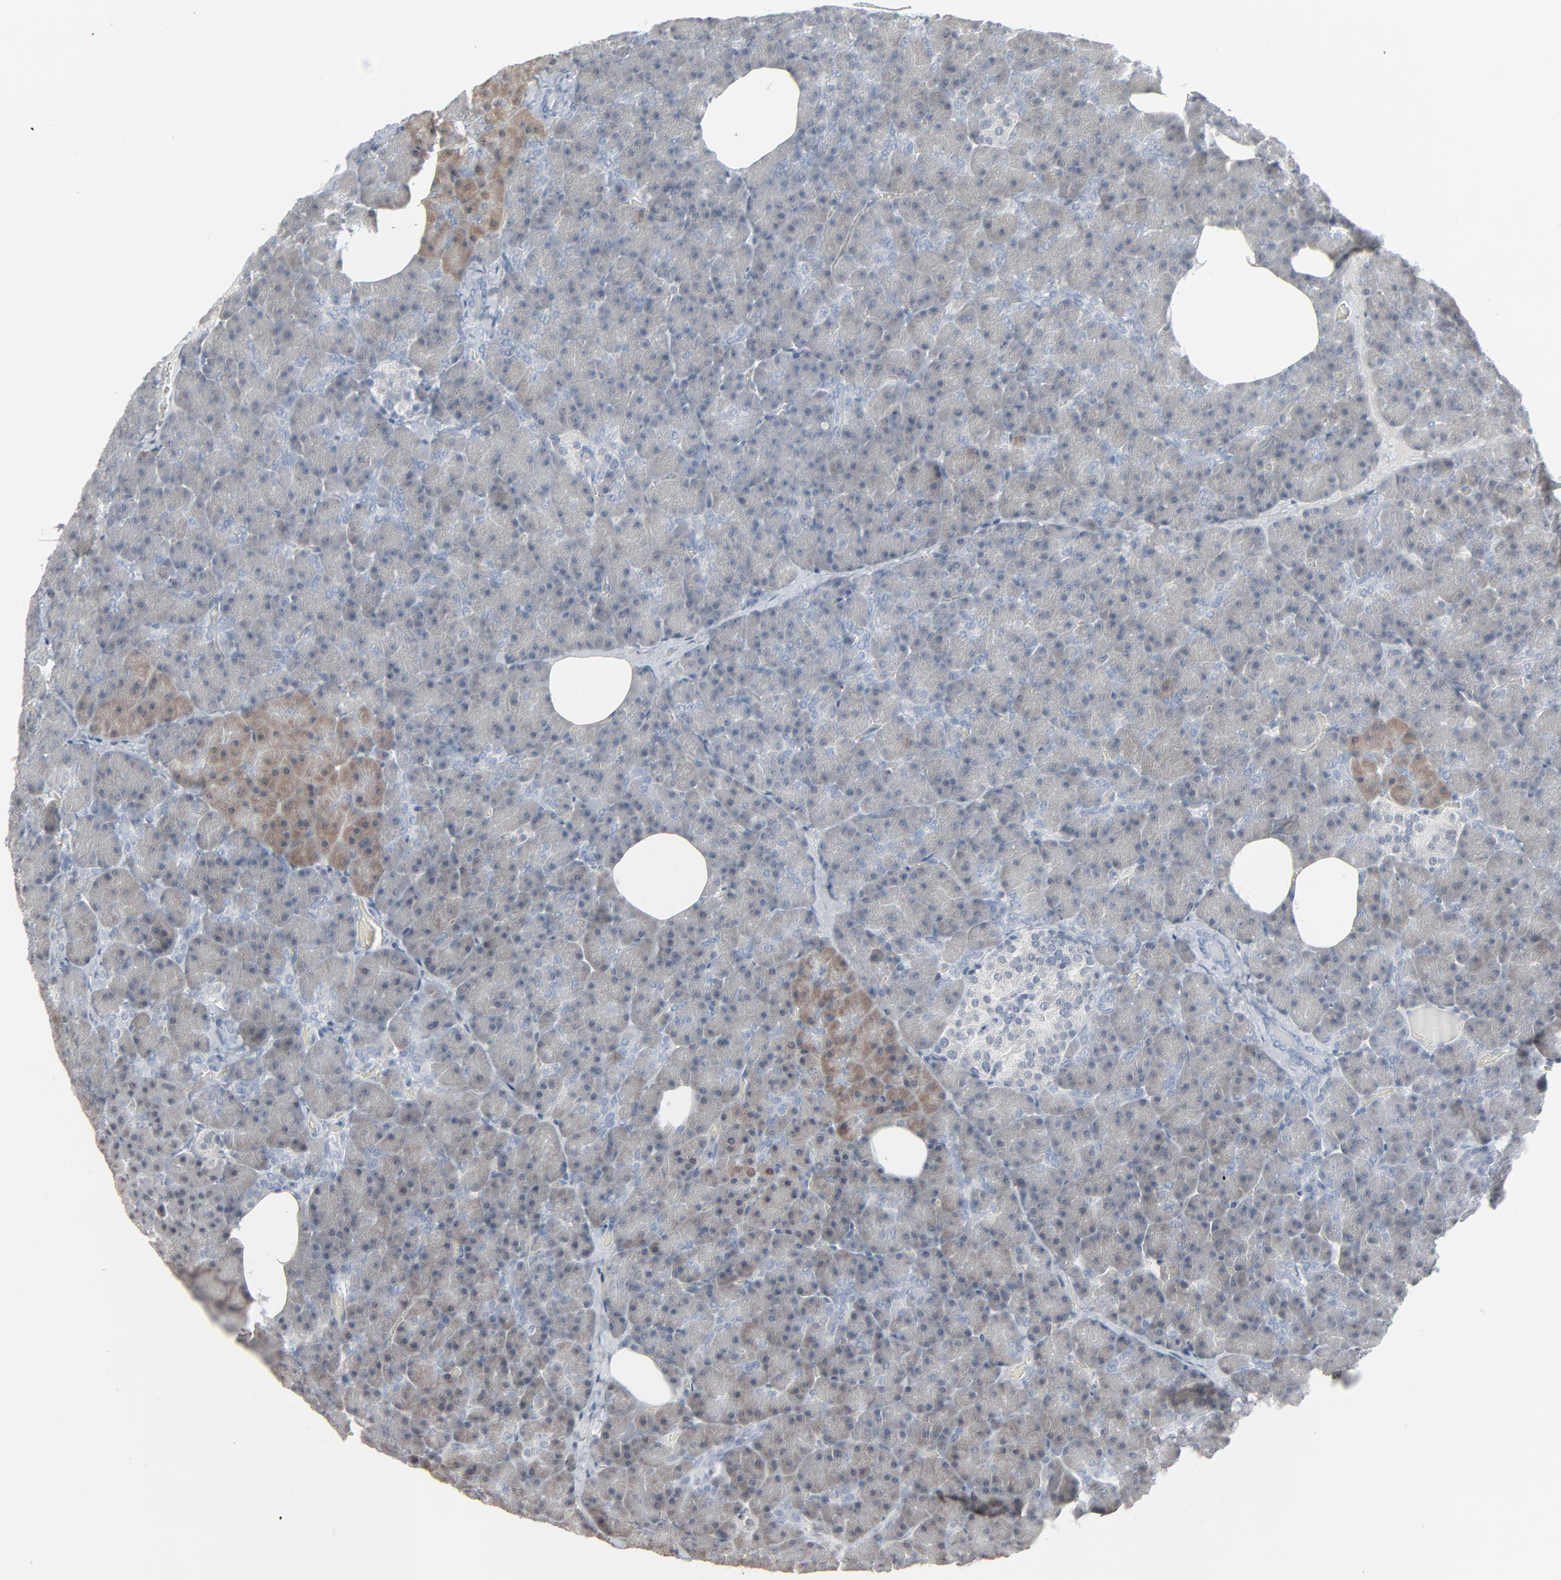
{"staining": {"intensity": "moderate", "quantity": ">75%", "location": "cytoplasmic/membranous"}, "tissue": "pancreas", "cell_type": "Exocrine glandular cells", "image_type": "normal", "snomed": [{"axis": "morphology", "description": "Normal tissue, NOS"}, {"axis": "topography", "description": "Pancreas"}], "caption": "Unremarkable pancreas was stained to show a protein in brown. There is medium levels of moderate cytoplasmic/membranous positivity in approximately >75% of exocrine glandular cells. (IHC, brightfield microscopy, high magnification).", "gene": "SAGE1", "patient": {"sex": "female", "age": 35}}